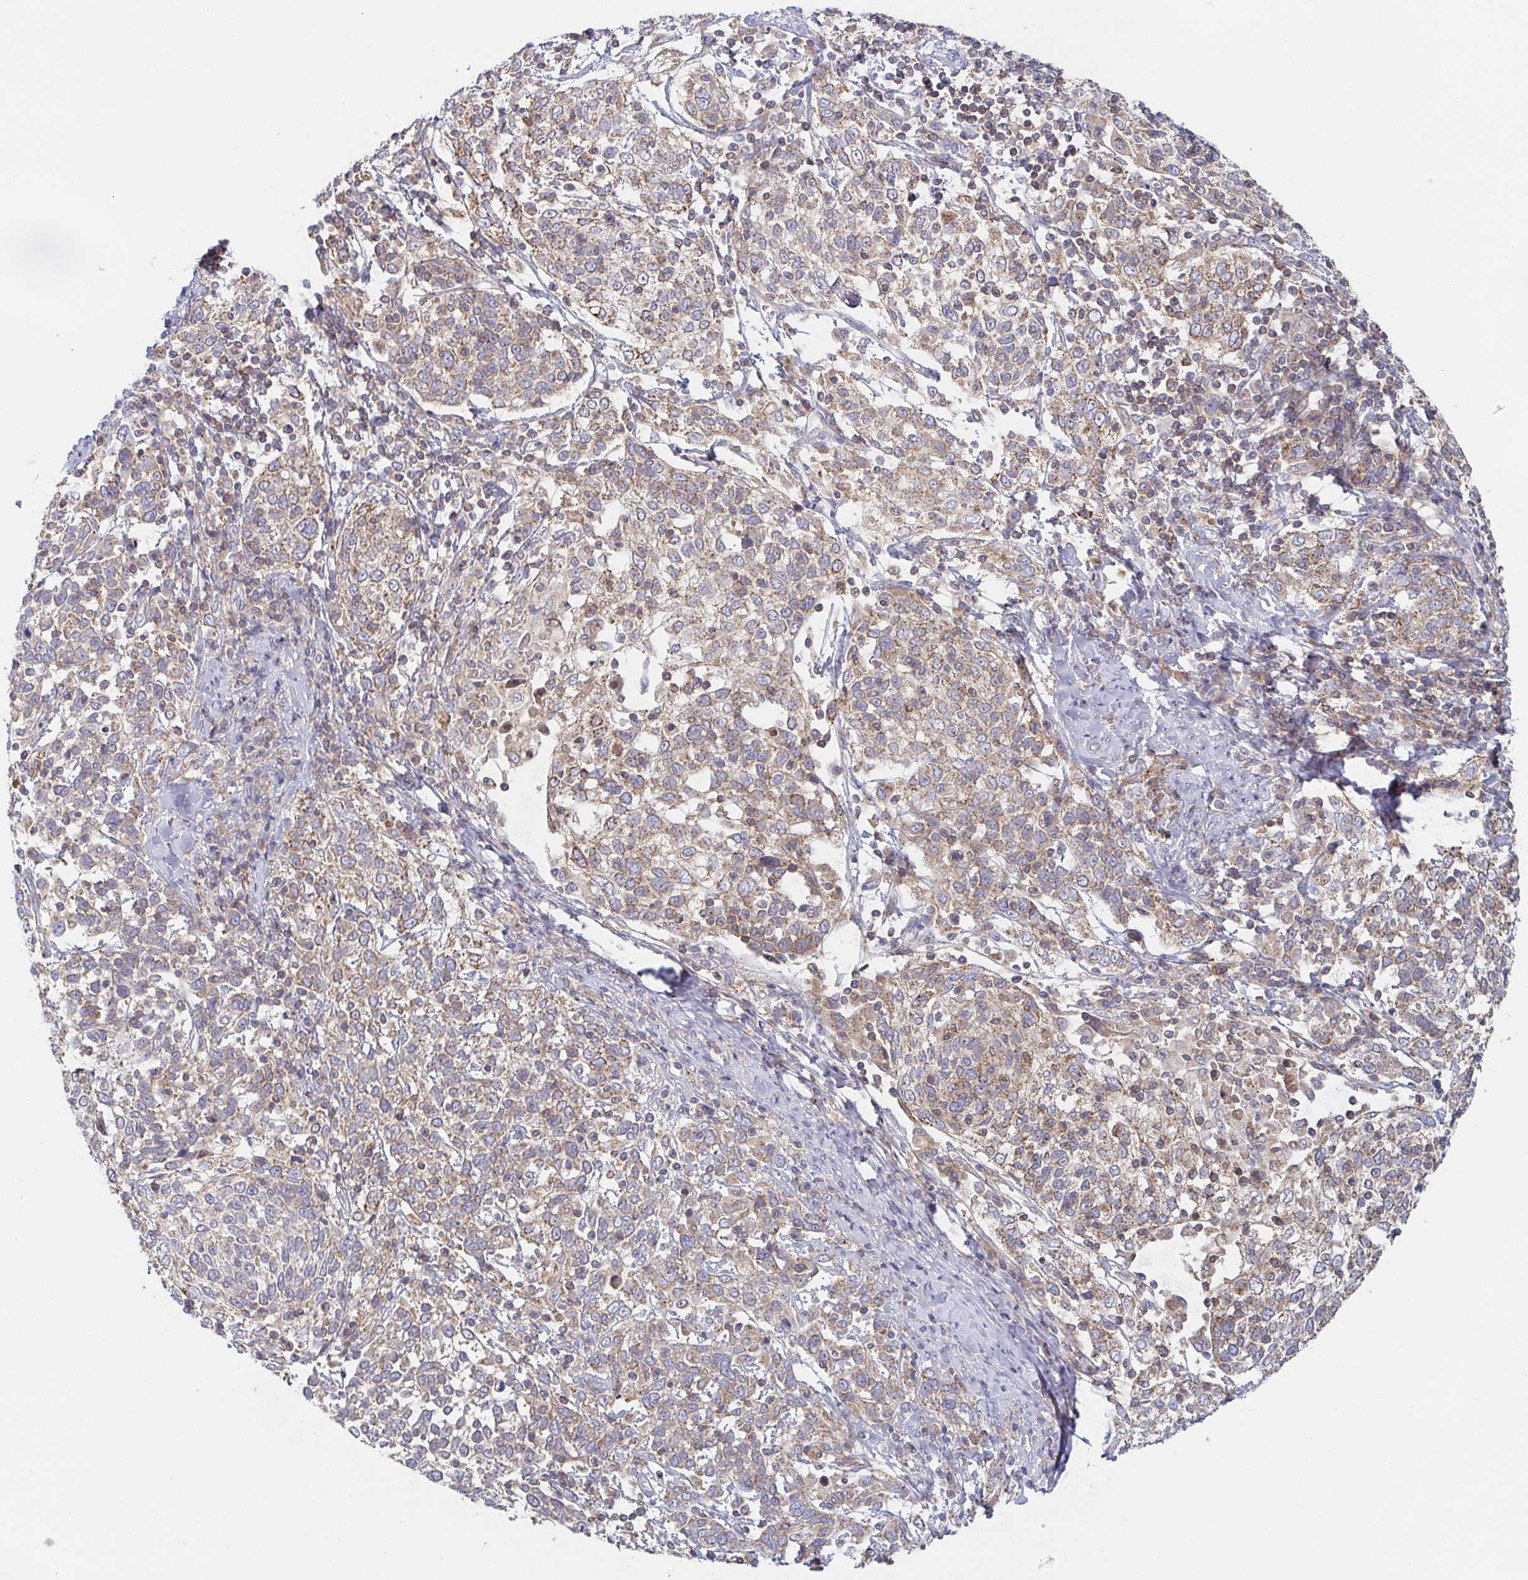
{"staining": {"intensity": "weak", "quantity": ">75%", "location": "cytoplasmic/membranous"}, "tissue": "cervical cancer", "cell_type": "Tumor cells", "image_type": "cancer", "snomed": [{"axis": "morphology", "description": "Squamous cell carcinoma, NOS"}, {"axis": "topography", "description": "Cervix"}], "caption": "Immunohistochemical staining of cervical squamous cell carcinoma exhibits low levels of weak cytoplasmic/membranous protein positivity in approximately >75% of tumor cells.", "gene": "TUFT1", "patient": {"sex": "female", "age": 61}}